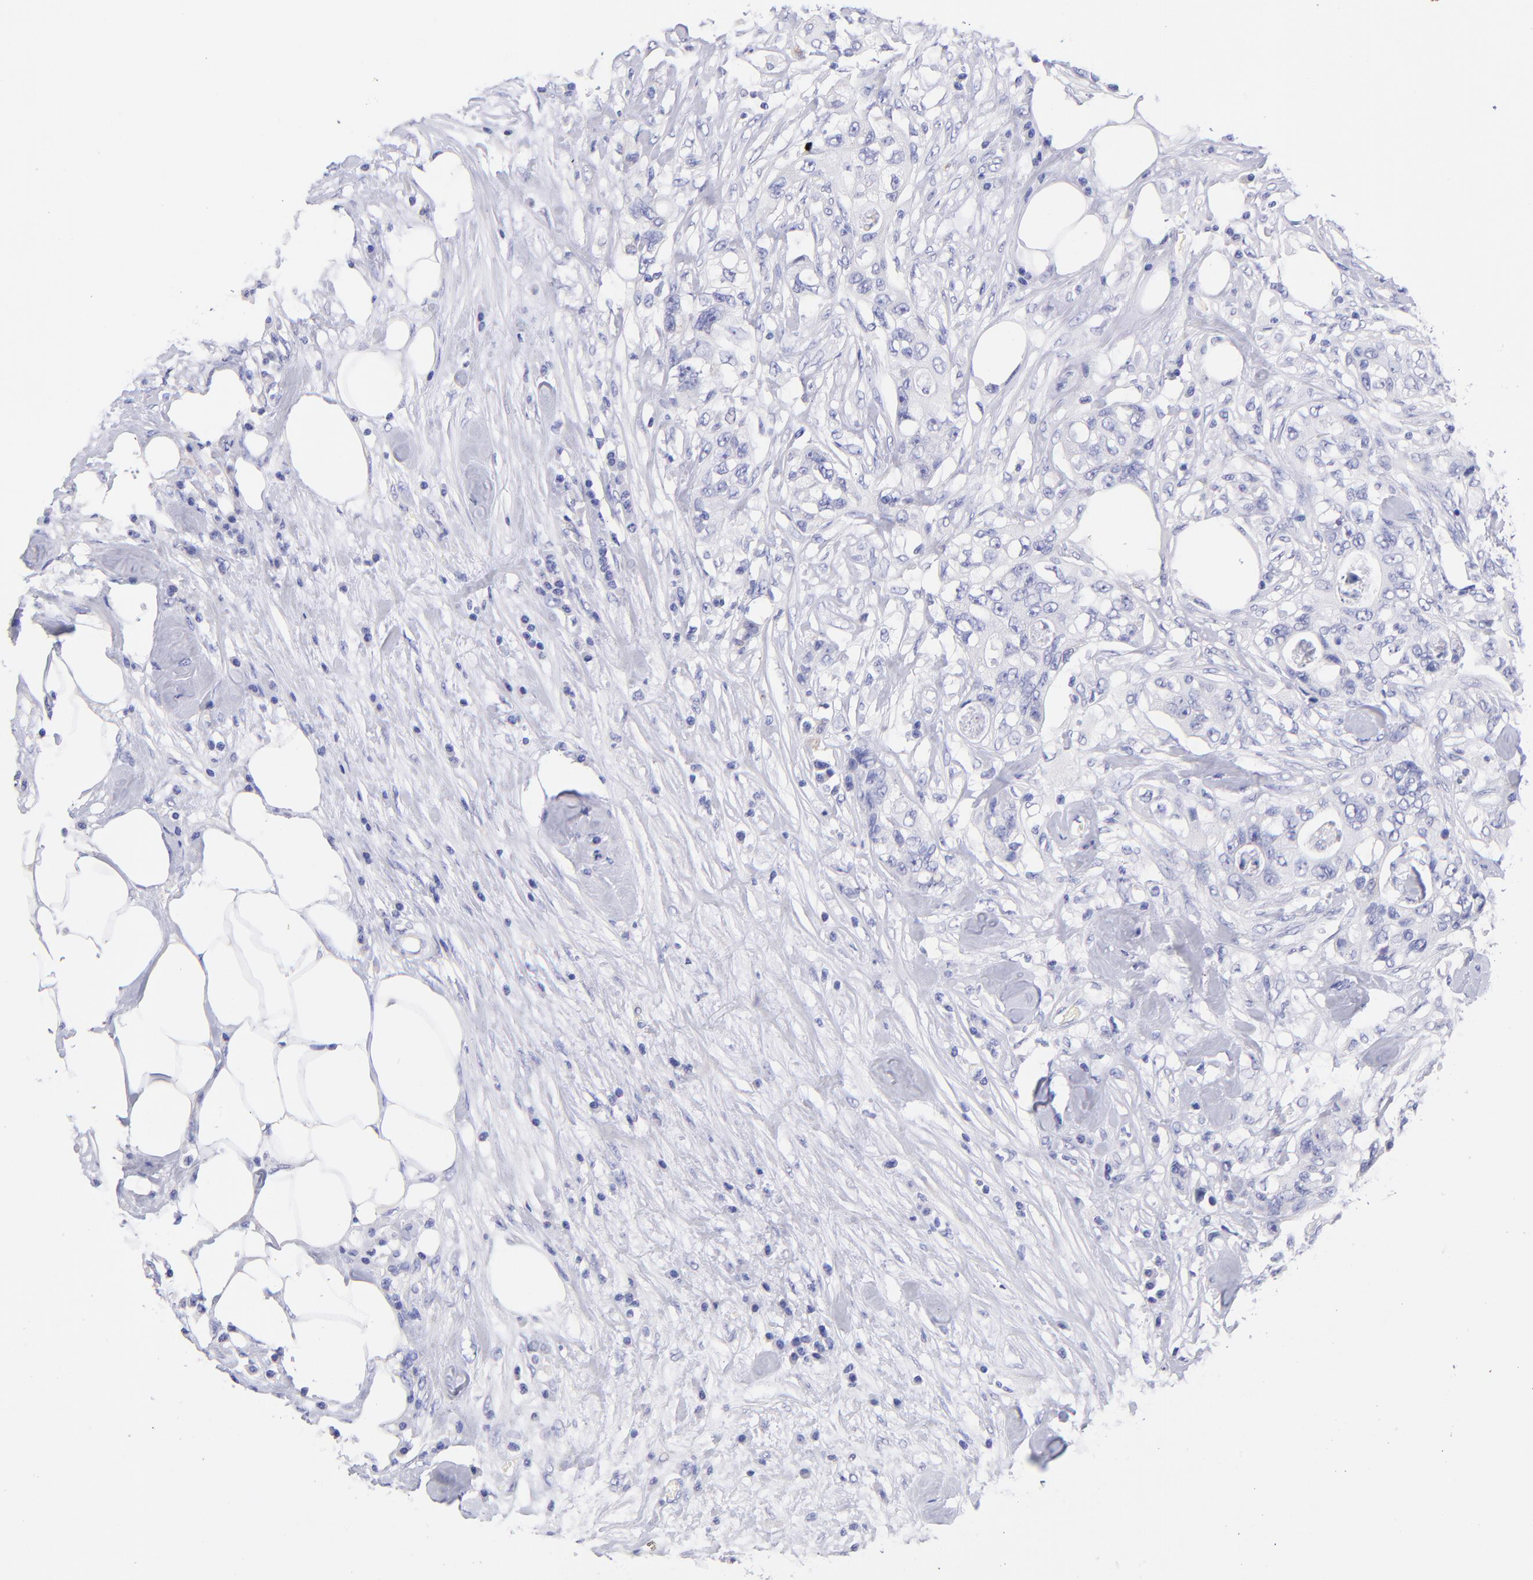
{"staining": {"intensity": "negative", "quantity": "none", "location": "none"}, "tissue": "colorectal cancer", "cell_type": "Tumor cells", "image_type": "cancer", "snomed": [{"axis": "morphology", "description": "Adenocarcinoma, NOS"}, {"axis": "topography", "description": "Rectum"}], "caption": "IHC photomicrograph of neoplastic tissue: human adenocarcinoma (colorectal) stained with DAB (3,3'-diaminobenzidine) demonstrates no significant protein staining in tumor cells.", "gene": "RAB3B", "patient": {"sex": "female", "age": 57}}